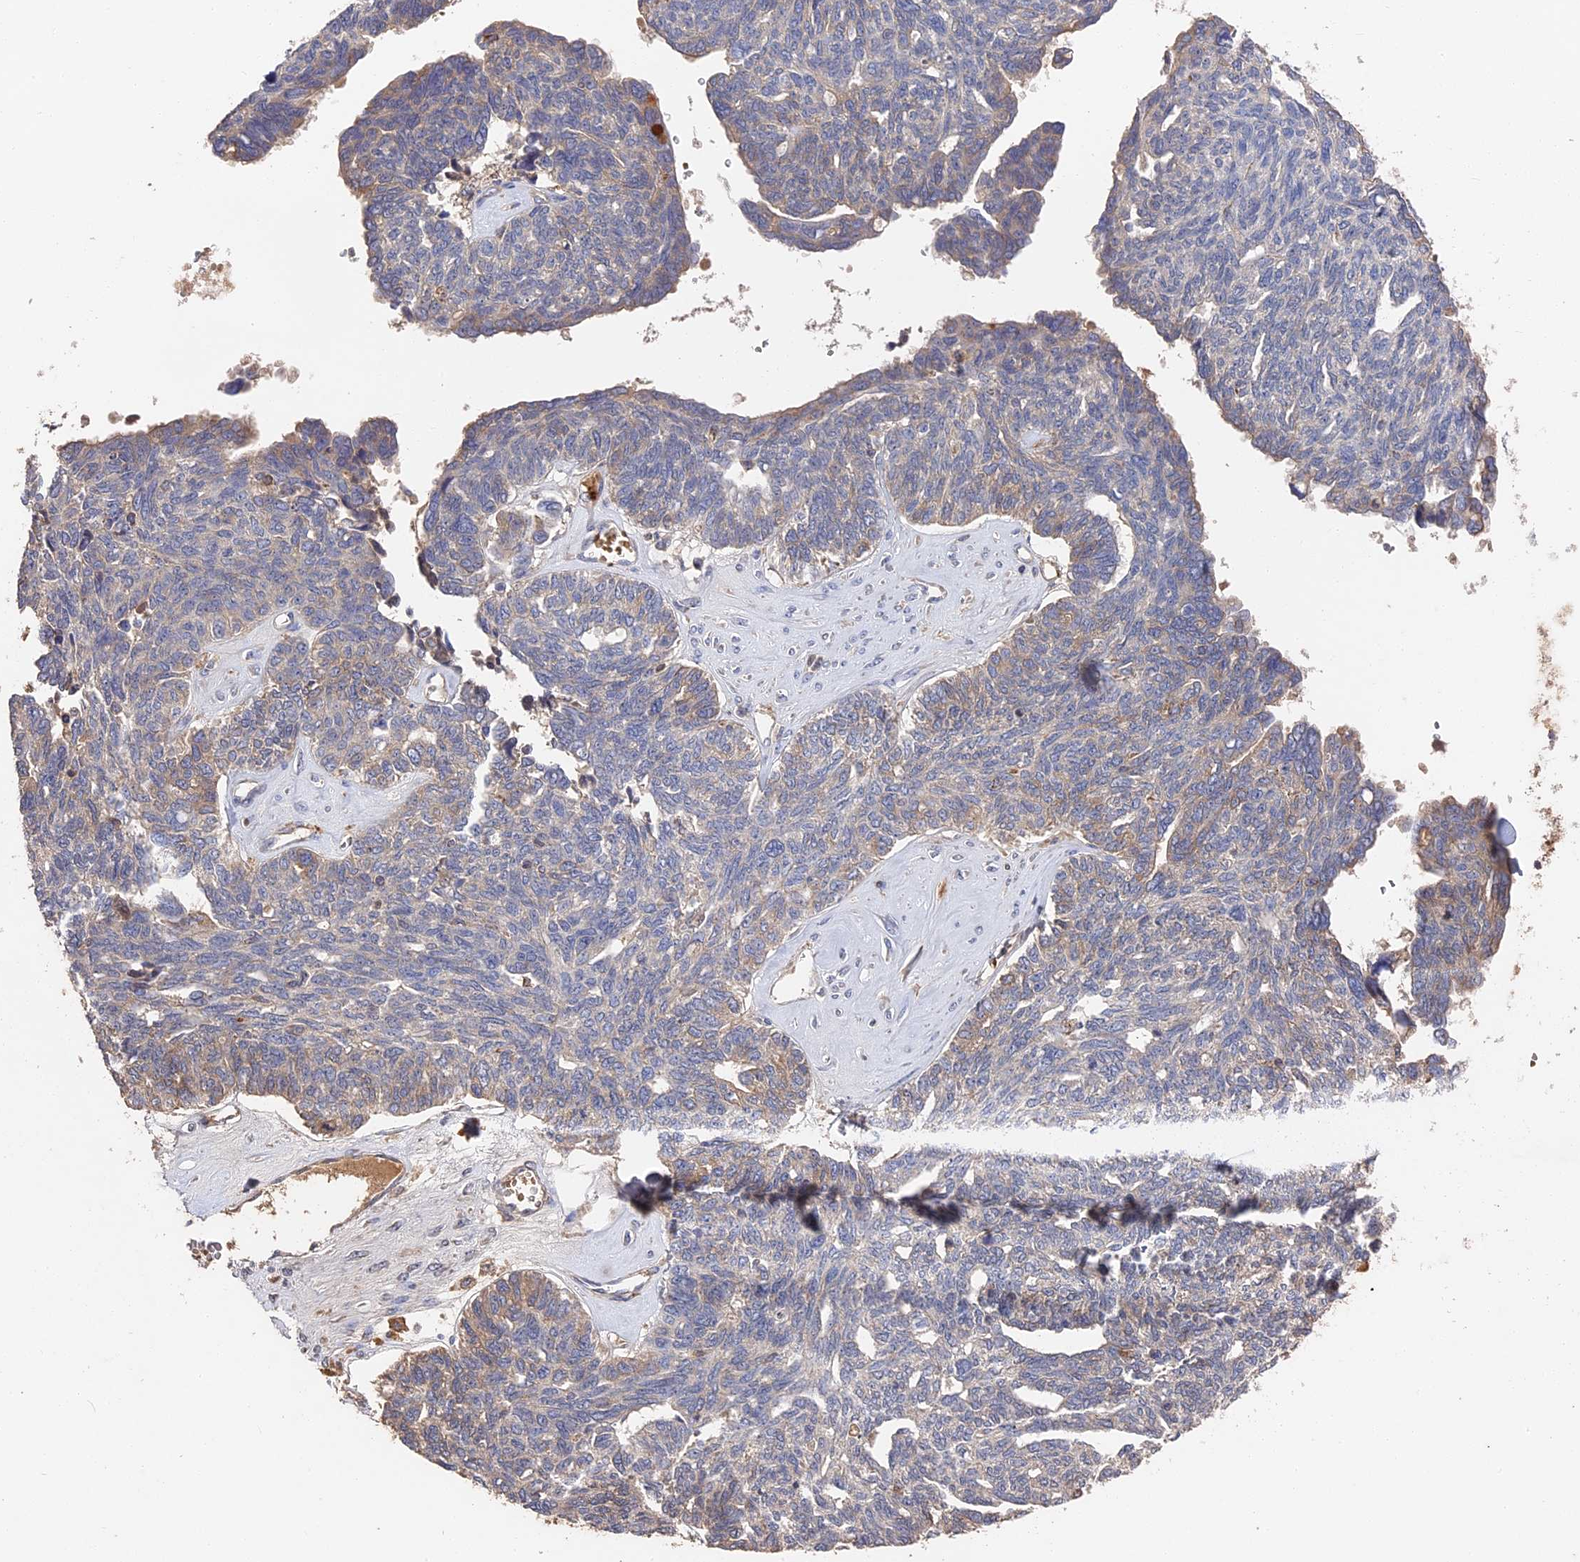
{"staining": {"intensity": "weak", "quantity": "<25%", "location": "cytoplasmic/membranous"}, "tissue": "ovarian cancer", "cell_type": "Tumor cells", "image_type": "cancer", "snomed": [{"axis": "morphology", "description": "Cystadenocarcinoma, serous, NOS"}, {"axis": "topography", "description": "Ovary"}], "caption": "Photomicrograph shows no protein expression in tumor cells of ovarian serous cystadenocarcinoma tissue.", "gene": "DHRS11", "patient": {"sex": "female", "age": 79}}